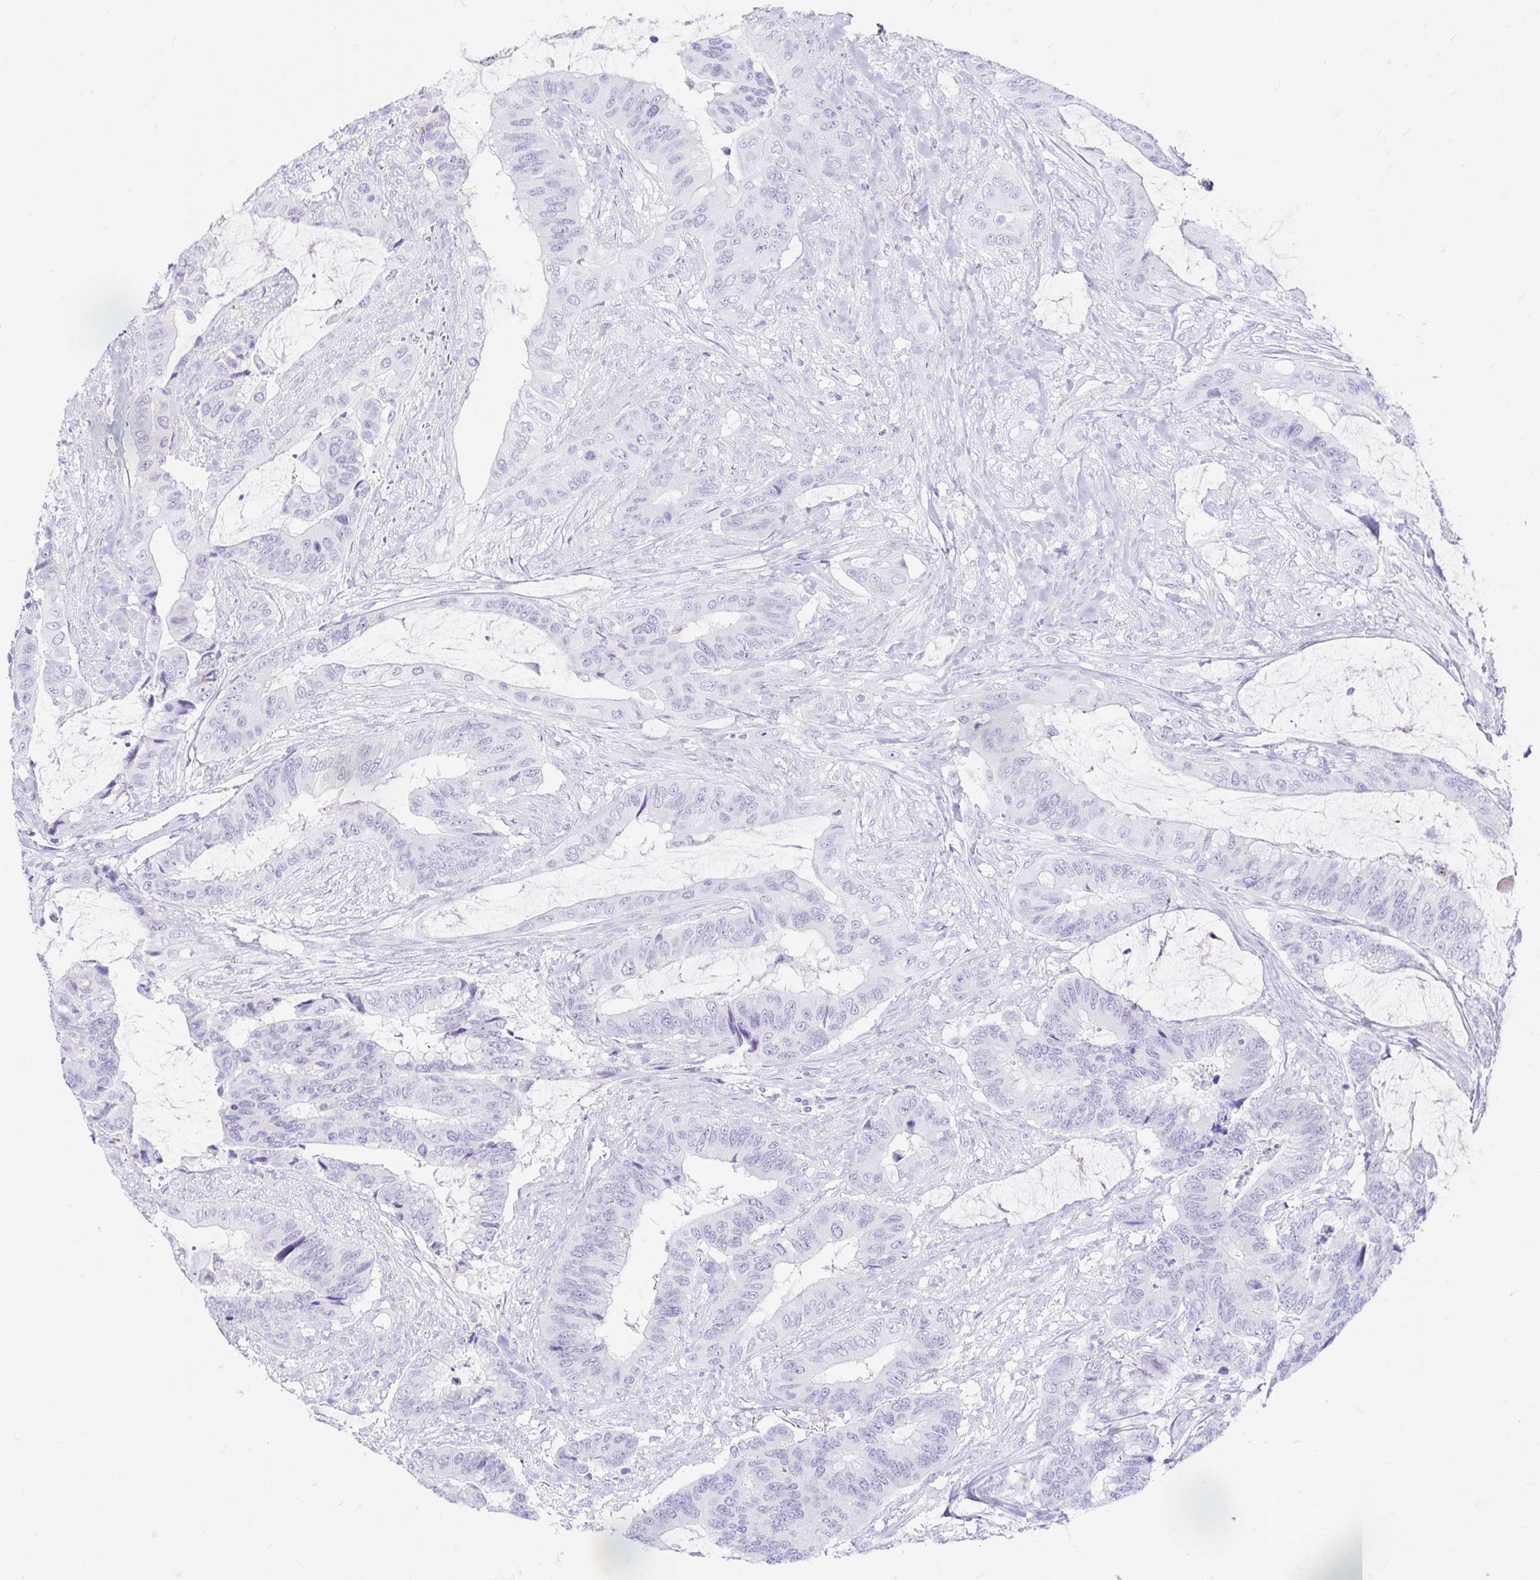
{"staining": {"intensity": "negative", "quantity": "none", "location": "none"}, "tissue": "colorectal cancer", "cell_type": "Tumor cells", "image_type": "cancer", "snomed": [{"axis": "morphology", "description": "Adenocarcinoma, NOS"}, {"axis": "topography", "description": "Rectum"}], "caption": "IHC of colorectal cancer (adenocarcinoma) reveals no expression in tumor cells. Brightfield microscopy of immunohistochemistry (IHC) stained with DAB (3,3'-diaminobenzidine) (brown) and hematoxylin (blue), captured at high magnification.", "gene": "ERICH6", "patient": {"sex": "female", "age": 59}}